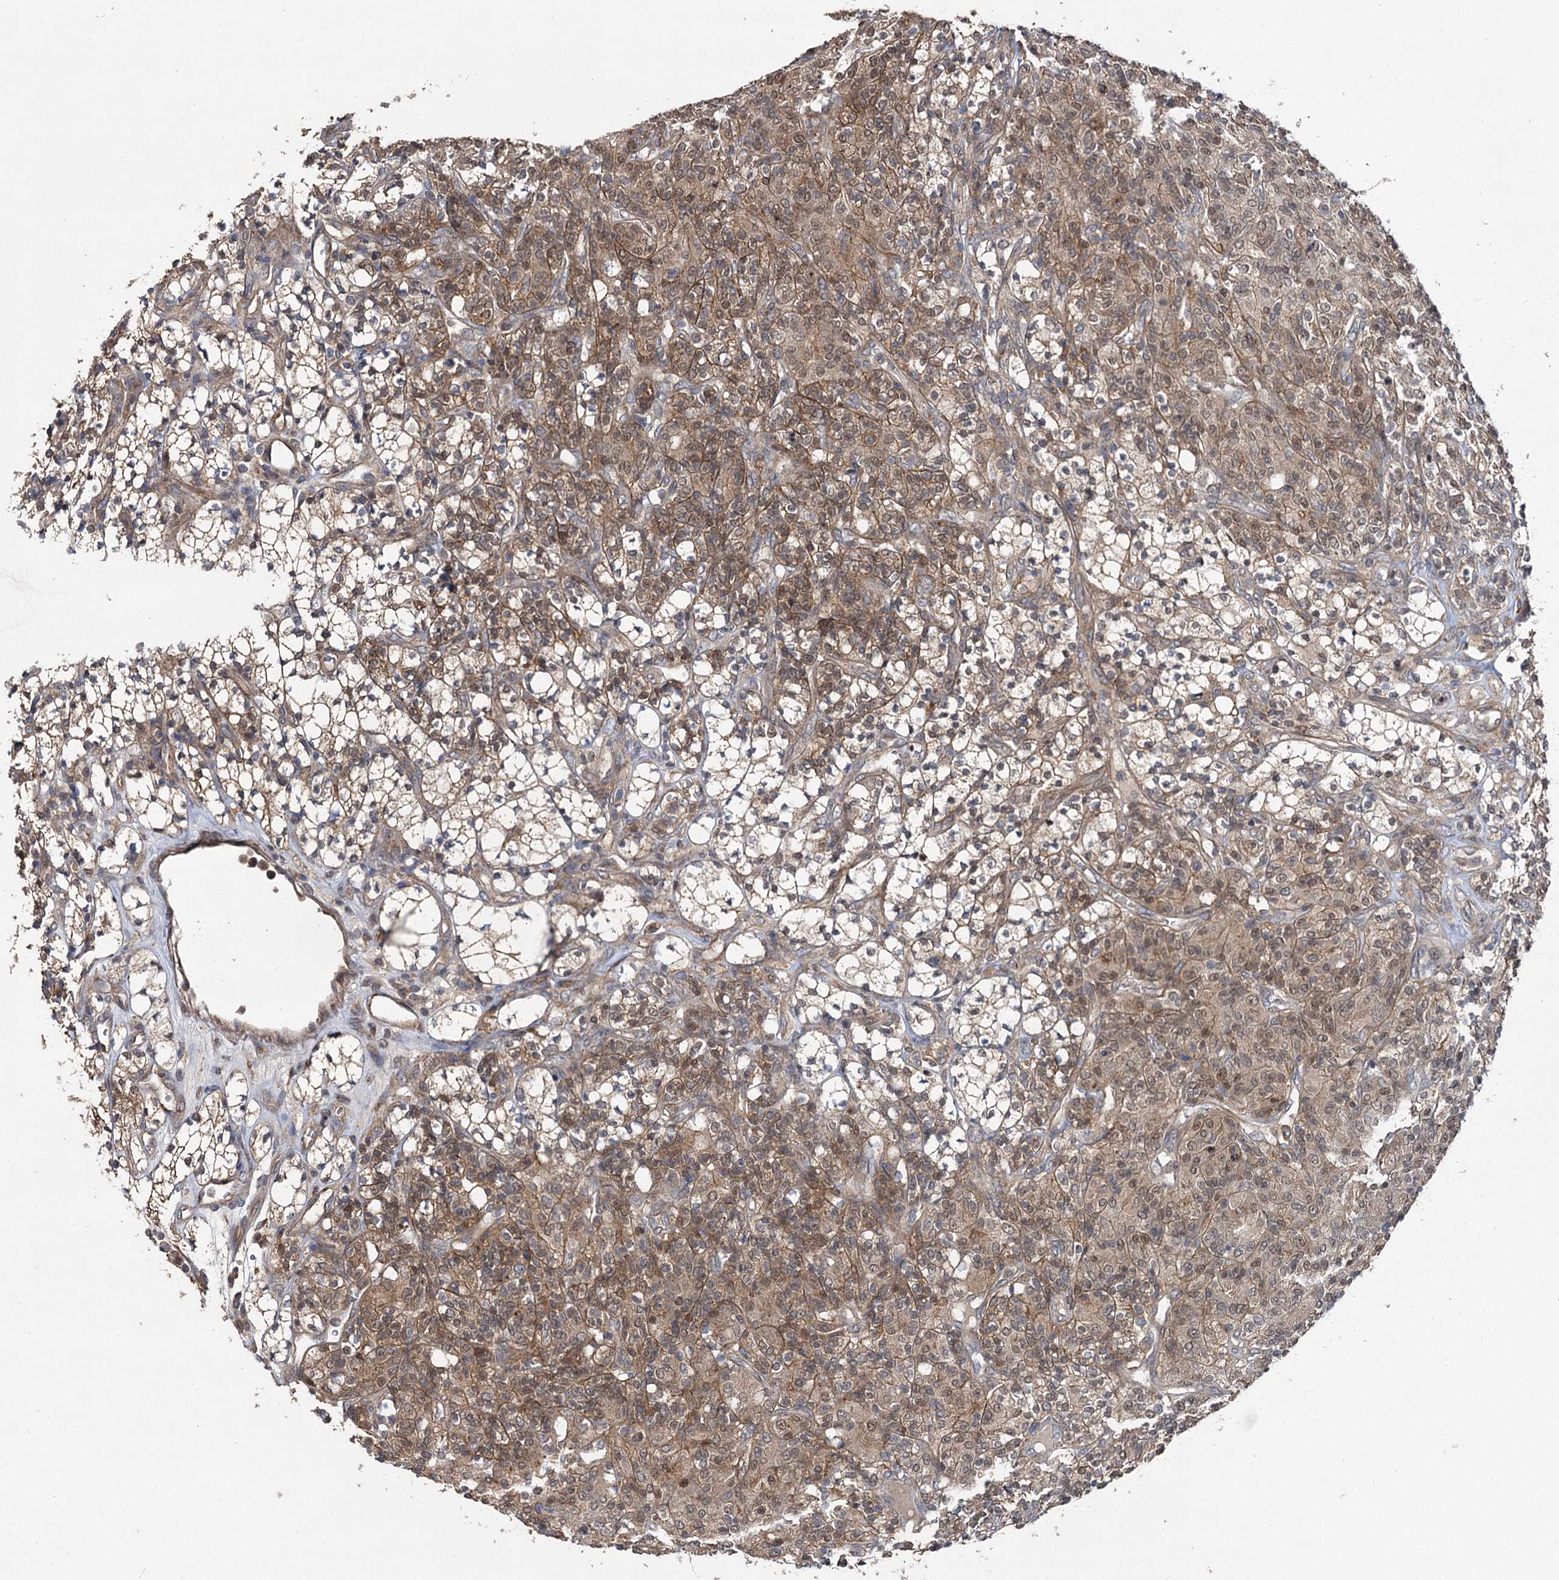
{"staining": {"intensity": "moderate", "quantity": ">75%", "location": "cytoplasmic/membranous,nuclear"}, "tissue": "renal cancer", "cell_type": "Tumor cells", "image_type": "cancer", "snomed": [{"axis": "morphology", "description": "Adenocarcinoma, NOS"}, {"axis": "topography", "description": "Kidney"}], "caption": "Immunohistochemistry (IHC) (DAB) staining of renal adenocarcinoma demonstrates moderate cytoplasmic/membranous and nuclear protein staining in about >75% of tumor cells.", "gene": "STX6", "patient": {"sex": "male", "age": 77}}